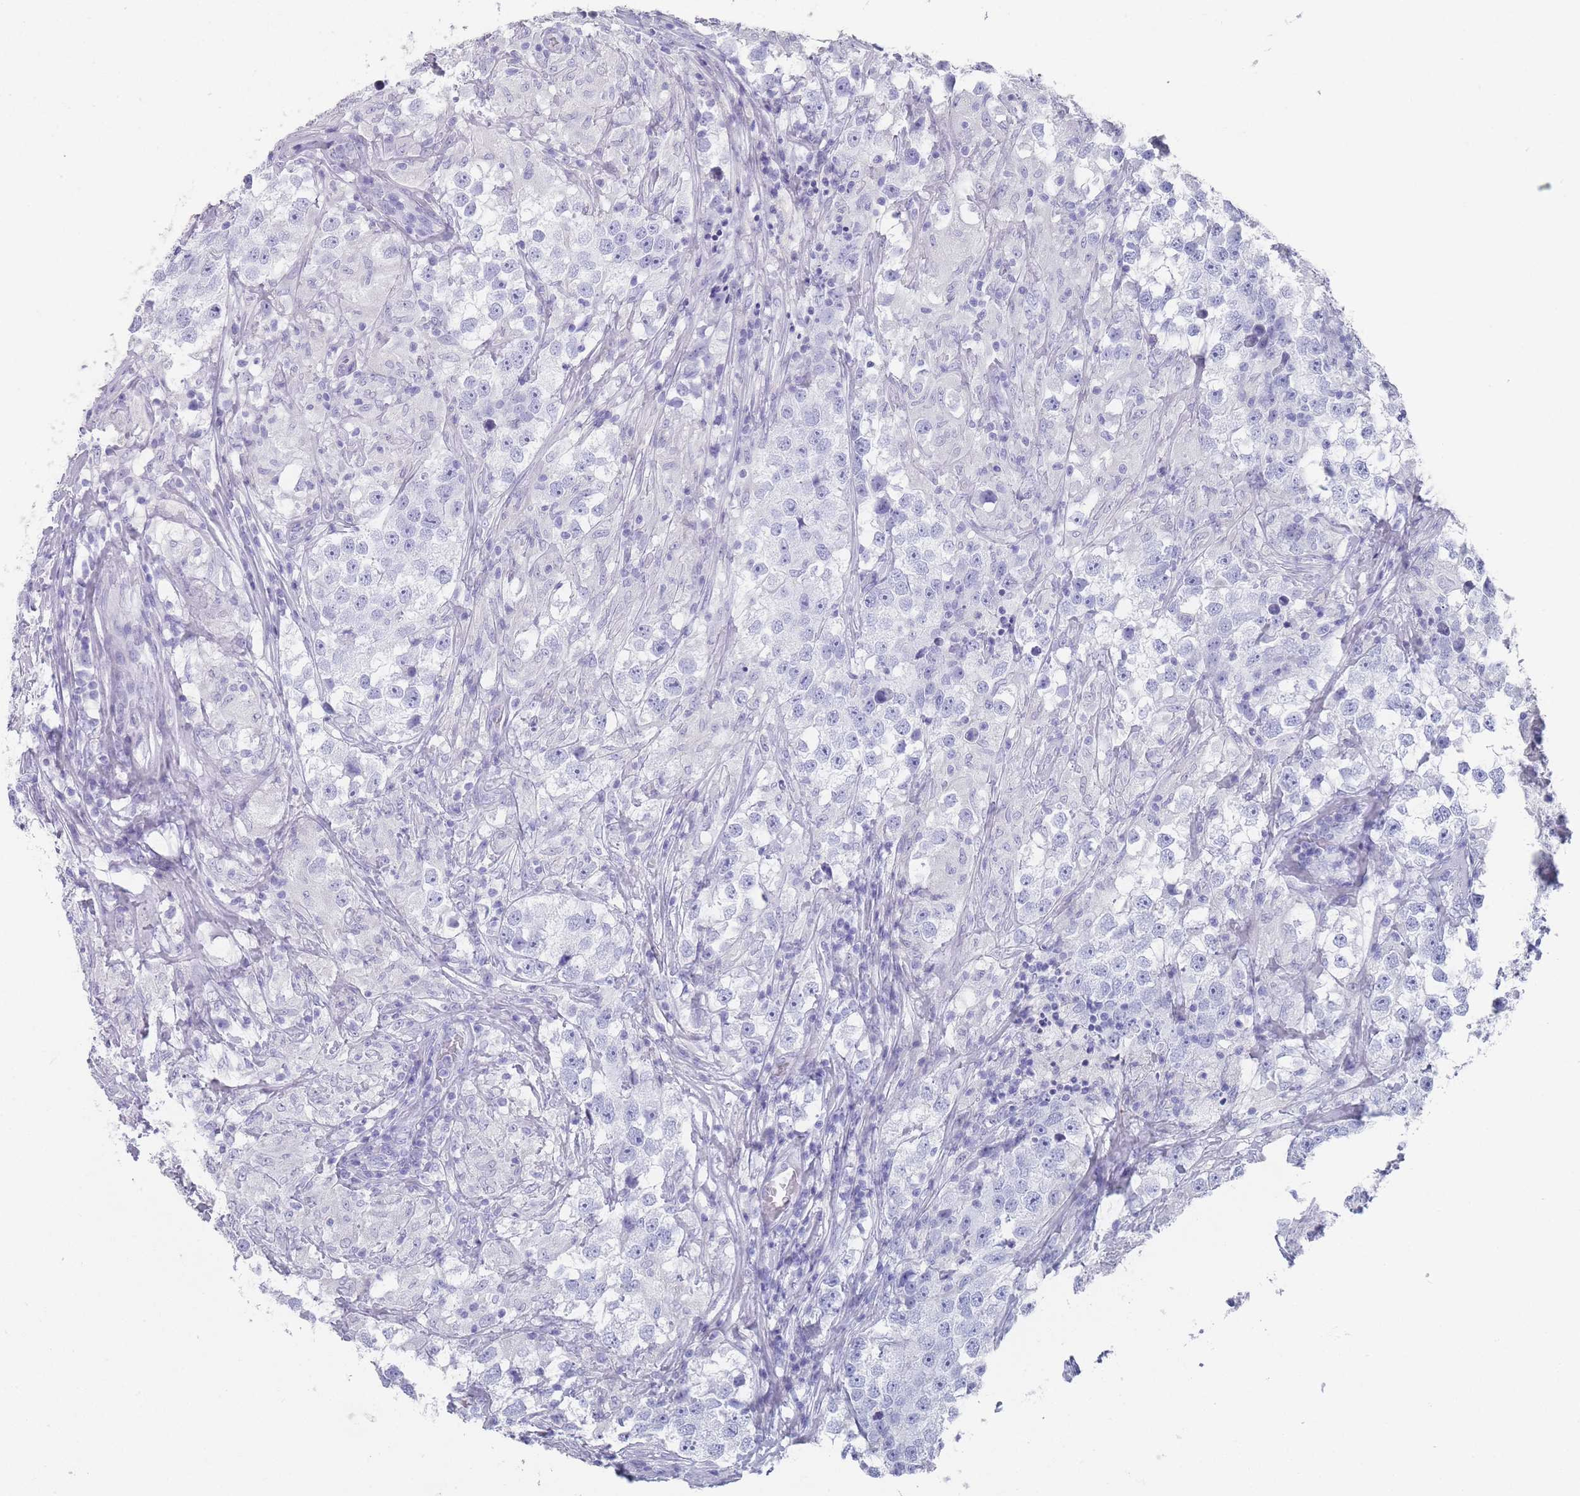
{"staining": {"intensity": "negative", "quantity": "none", "location": "none"}, "tissue": "testis cancer", "cell_type": "Tumor cells", "image_type": "cancer", "snomed": [{"axis": "morphology", "description": "Seminoma, NOS"}, {"axis": "topography", "description": "Testis"}], "caption": "Testis cancer was stained to show a protein in brown. There is no significant staining in tumor cells. (IHC, brightfield microscopy, high magnification).", "gene": "RAB2B", "patient": {"sex": "male", "age": 46}}